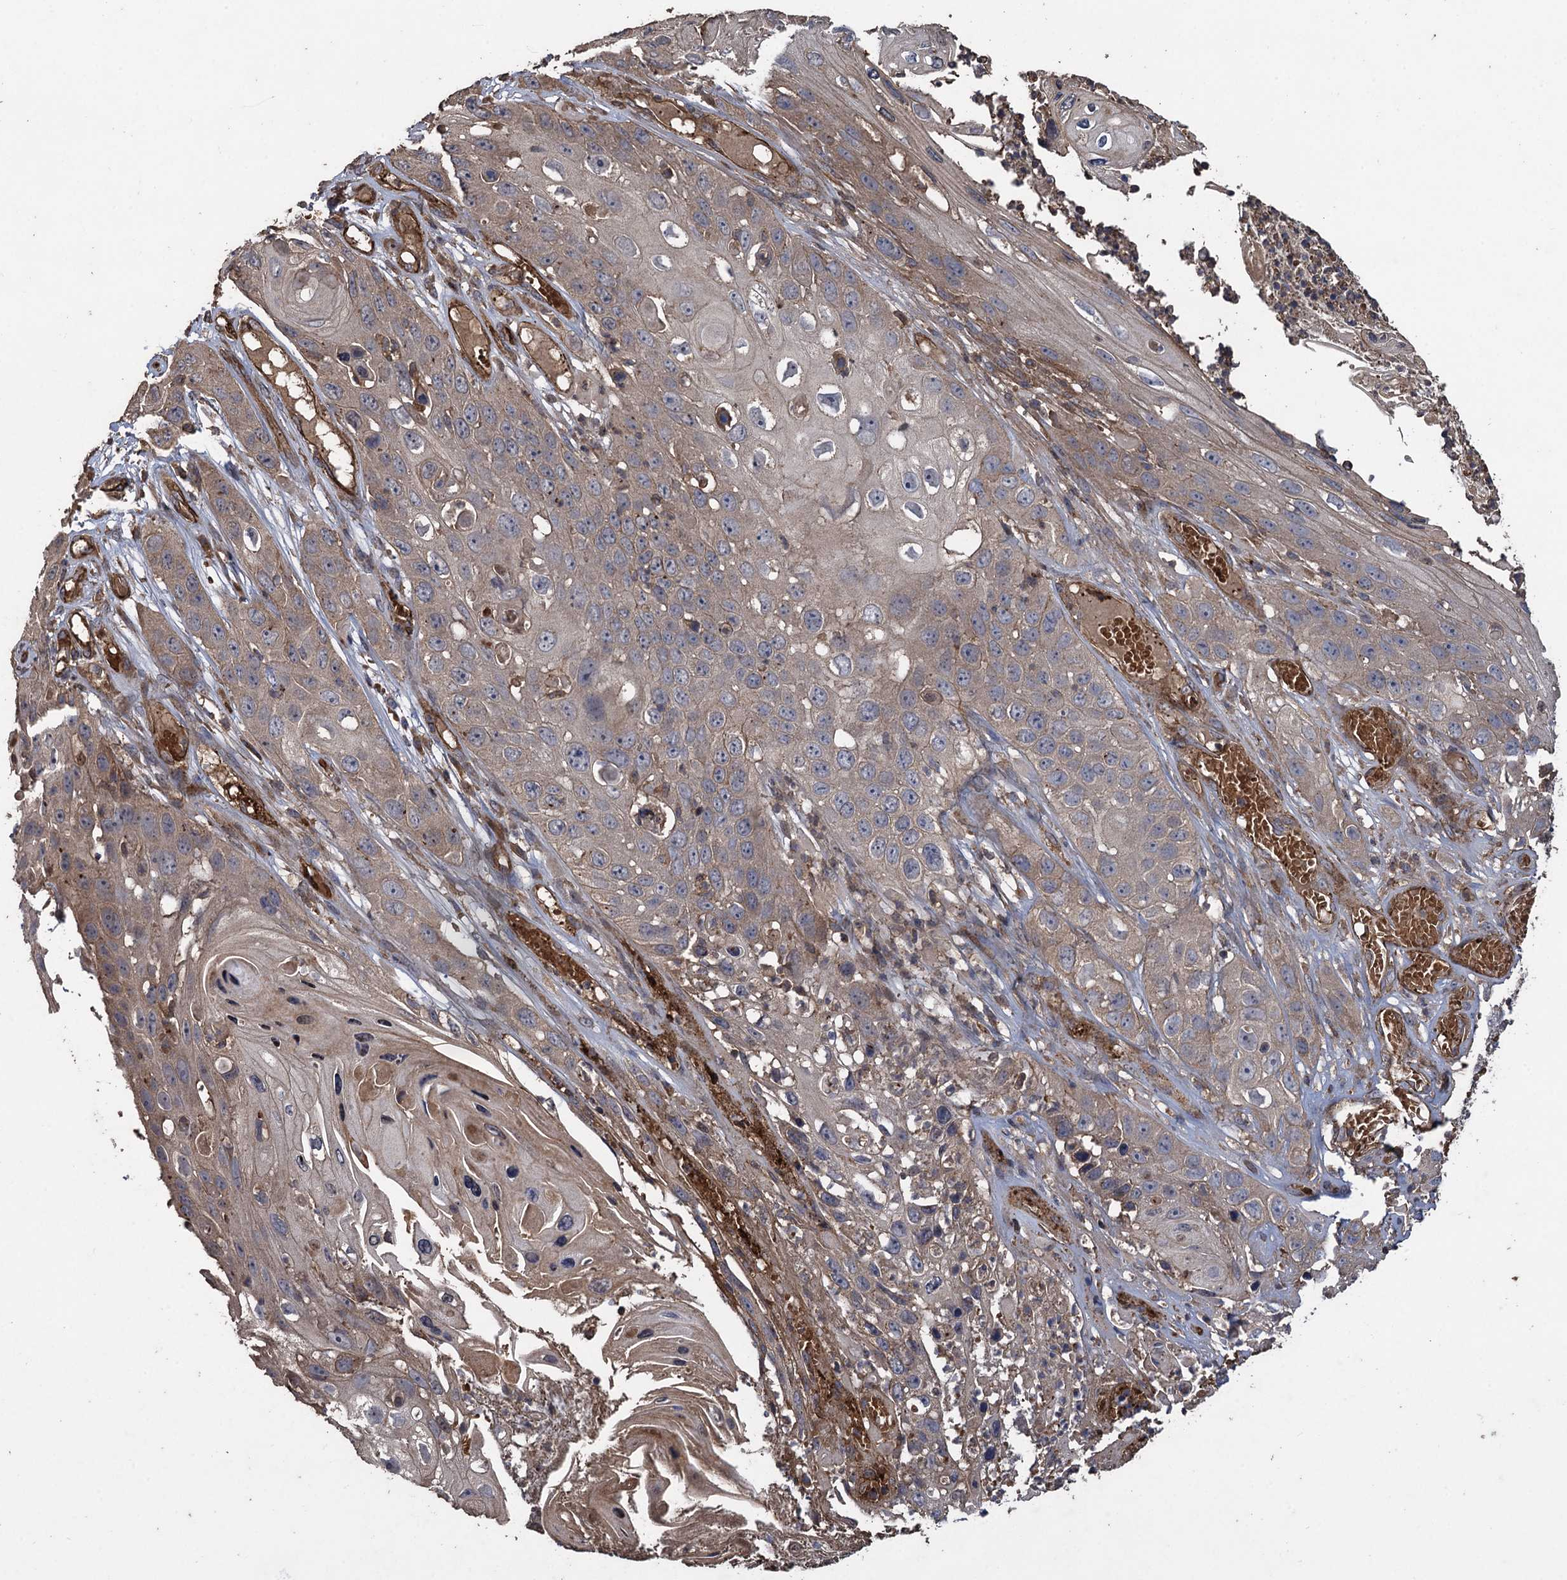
{"staining": {"intensity": "weak", "quantity": "25%-75%", "location": "cytoplasmic/membranous"}, "tissue": "skin cancer", "cell_type": "Tumor cells", "image_type": "cancer", "snomed": [{"axis": "morphology", "description": "Squamous cell carcinoma, NOS"}, {"axis": "topography", "description": "Skin"}], "caption": "Protein expression by IHC displays weak cytoplasmic/membranous staining in approximately 25%-75% of tumor cells in skin cancer.", "gene": "TXNDC11", "patient": {"sex": "male", "age": 55}}